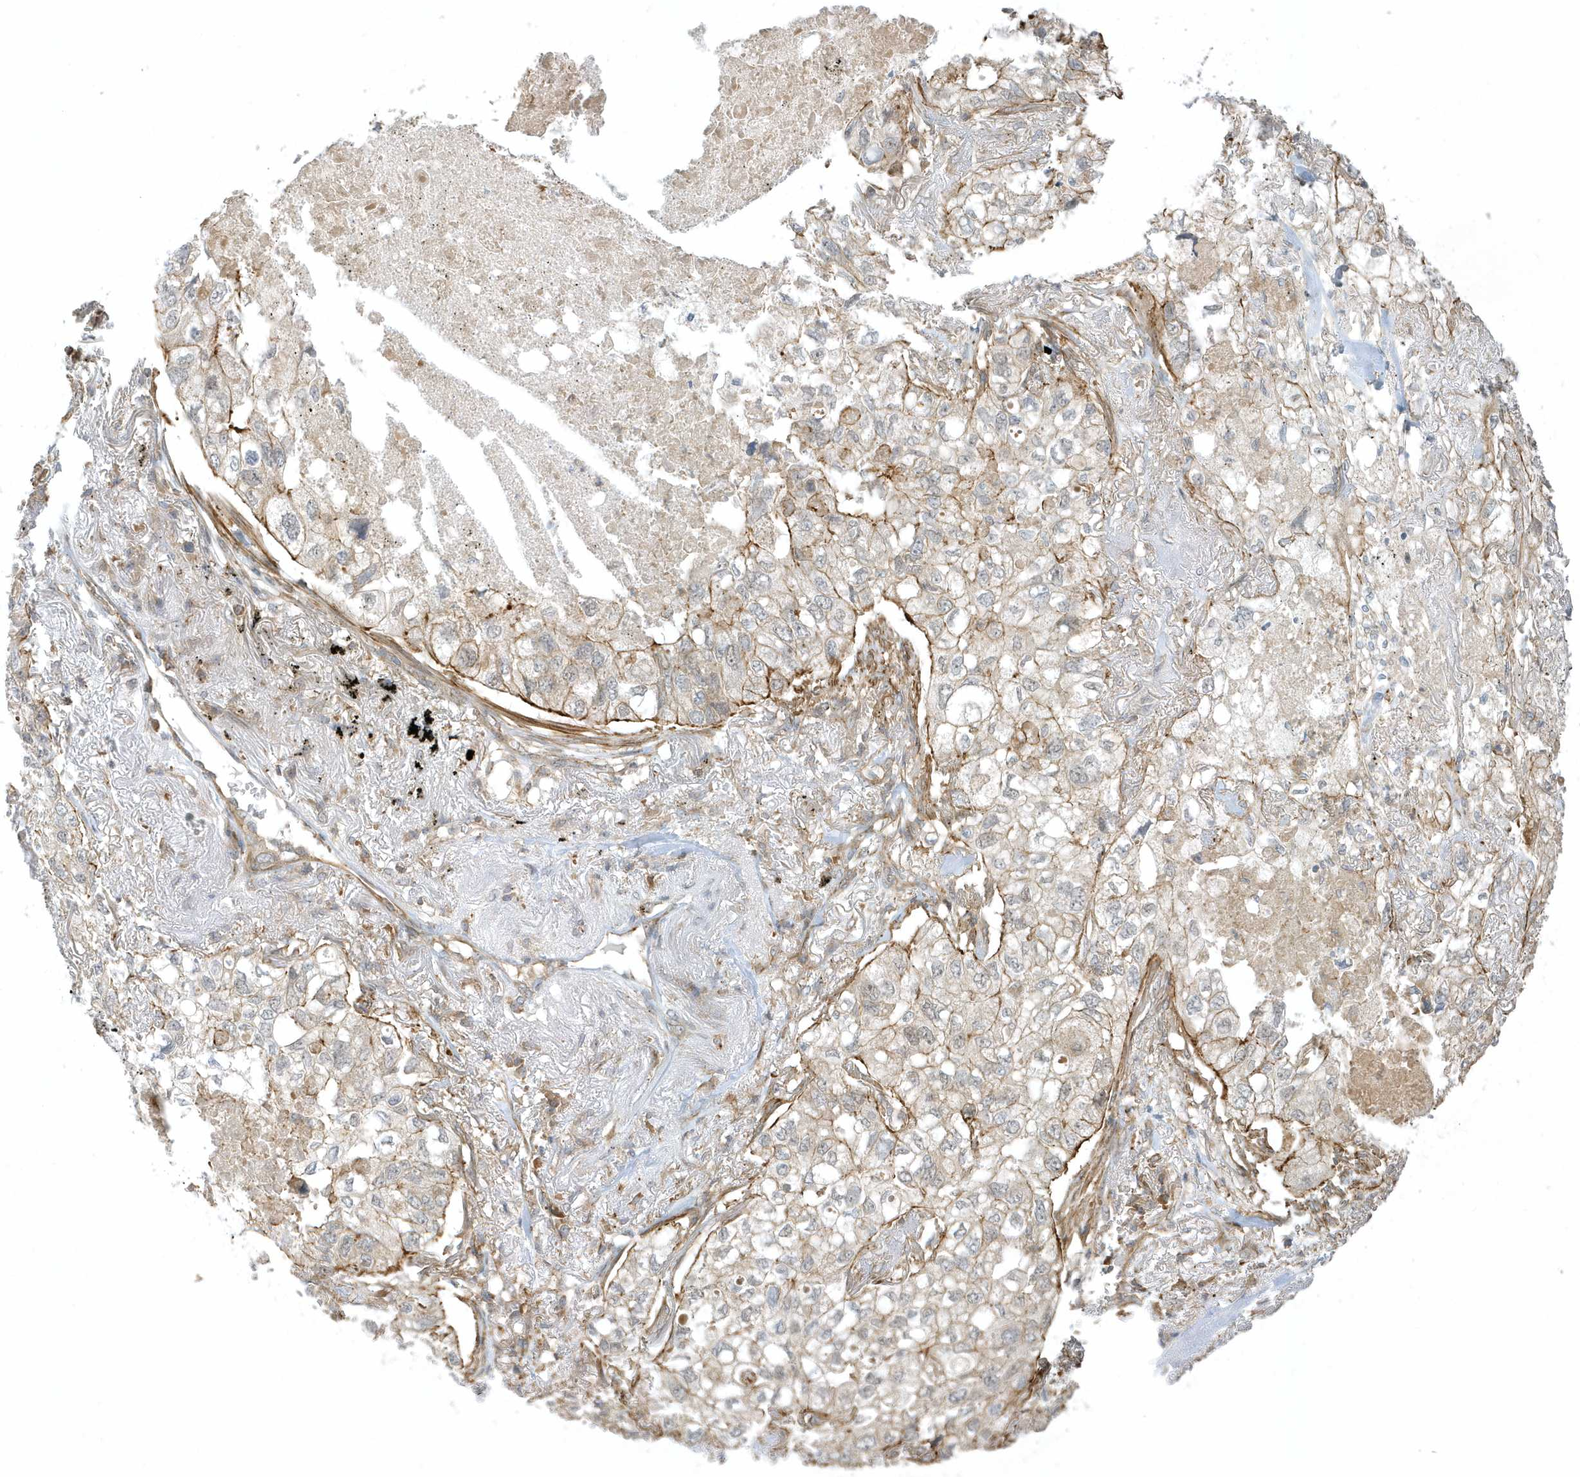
{"staining": {"intensity": "weak", "quantity": ">75%", "location": "cytoplasmic/membranous"}, "tissue": "lung cancer", "cell_type": "Tumor cells", "image_type": "cancer", "snomed": [{"axis": "morphology", "description": "Adenocarcinoma, NOS"}, {"axis": "topography", "description": "Lung"}], "caption": "Human lung cancer (adenocarcinoma) stained with a brown dye exhibits weak cytoplasmic/membranous positive staining in approximately >75% of tumor cells.", "gene": "ZBTB8A", "patient": {"sex": "male", "age": 65}}